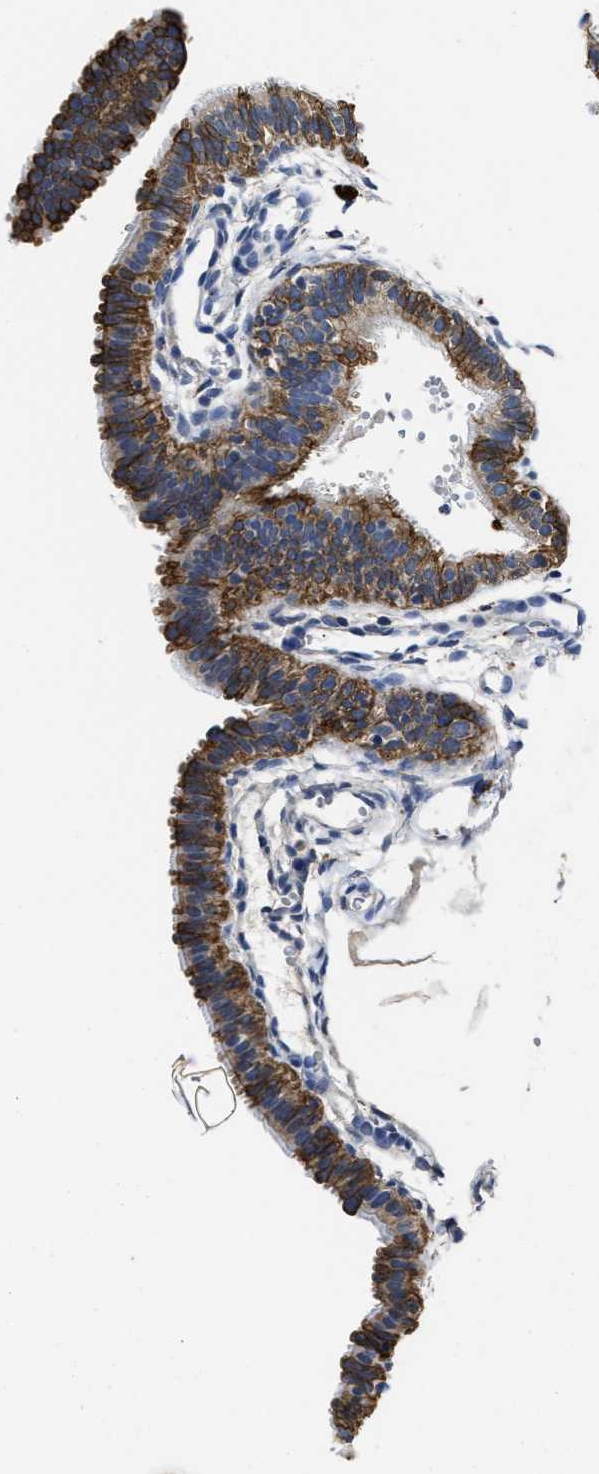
{"staining": {"intensity": "strong", "quantity": ">75%", "location": "cytoplasmic/membranous"}, "tissue": "fallopian tube", "cell_type": "Glandular cells", "image_type": "normal", "snomed": [{"axis": "morphology", "description": "Normal tissue, NOS"}, {"axis": "topography", "description": "Fallopian tube"}, {"axis": "topography", "description": "Placenta"}], "caption": "A micrograph of human fallopian tube stained for a protein exhibits strong cytoplasmic/membranous brown staining in glandular cells.", "gene": "CTNNA1", "patient": {"sex": "female", "age": 34}}